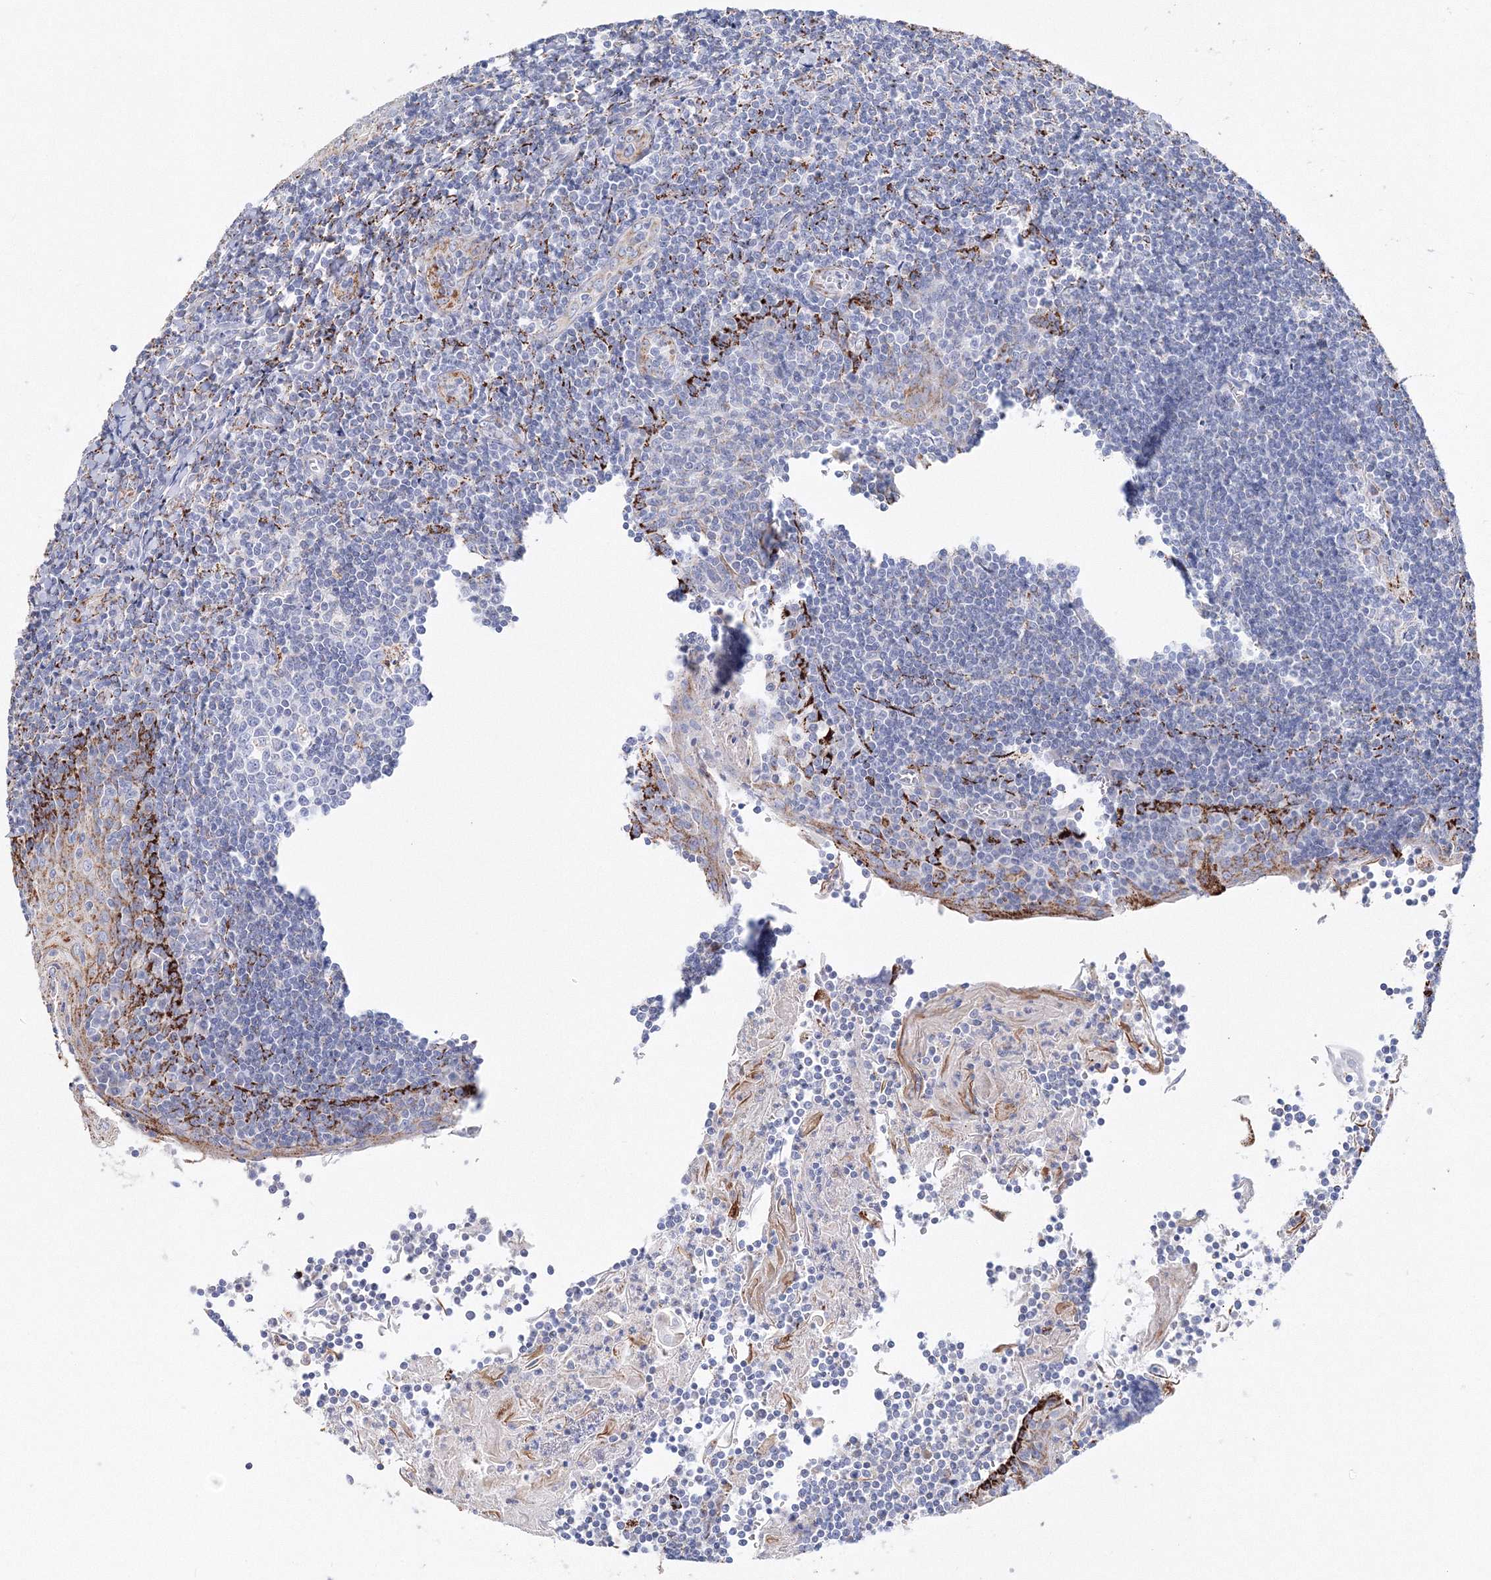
{"staining": {"intensity": "strong", "quantity": "<25%", "location": "cytoplasmic/membranous"}, "tissue": "tonsil", "cell_type": "Germinal center cells", "image_type": "normal", "snomed": [{"axis": "morphology", "description": "Normal tissue, NOS"}, {"axis": "topography", "description": "Tonsil"}], "caption": "Germinal center cells exhibit strong cytoplasmic/membranous expression in approximately <25% of cells in normal tonsil.", "gene": "MERTK", "patient": {"sex": "male", "age": 27}}